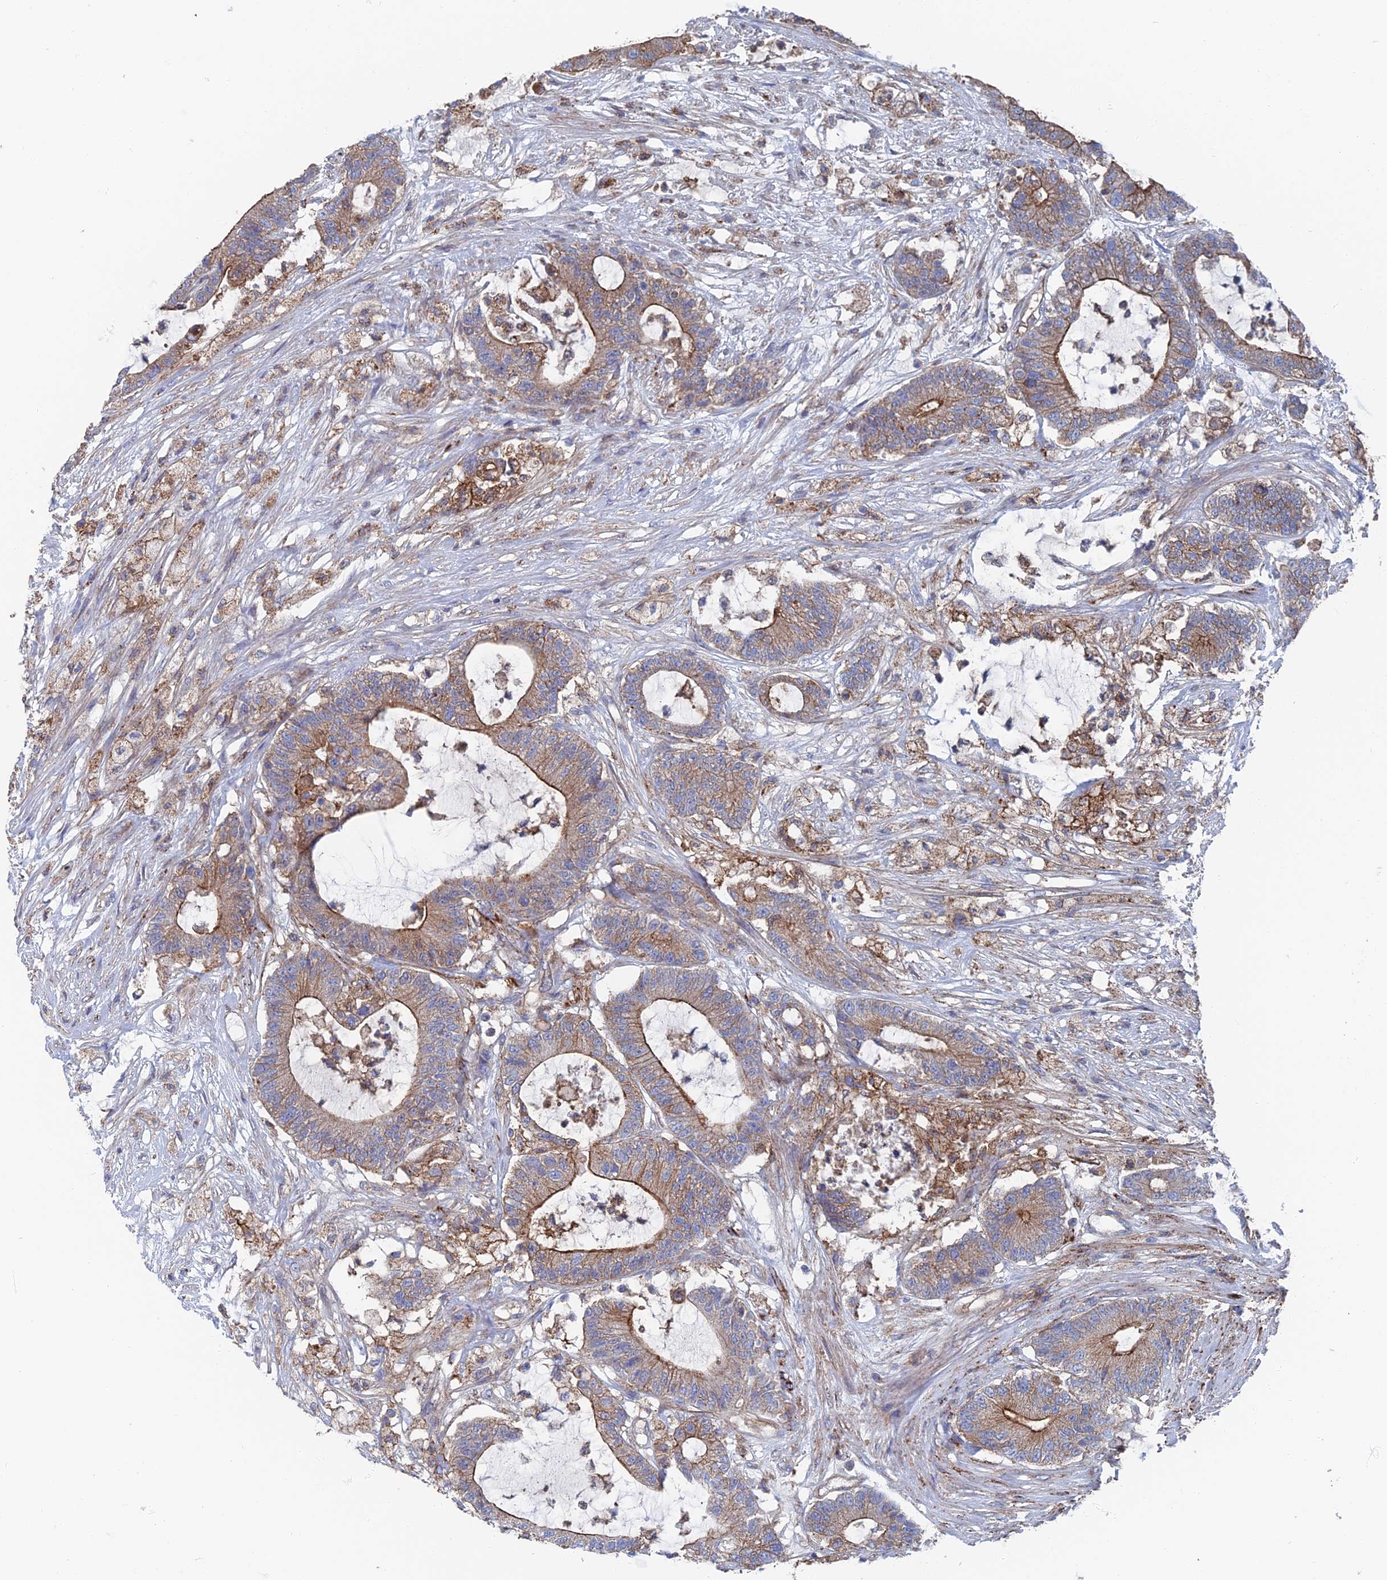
{"staining": {"intensity": "moderate", "quantity": "25%-75%", "location": "cytoplasmic/membranous"}, "tissue": "colorectal cancer", "cell_type": "Tumor cells", "image_type": "cancer", "snomed": [{"axis": "morphology", "description": "Adenocarcinoma, NOS"}, {"axis": "topography", "description": "Colon"}], "caption": "Immunohistochemical staining of human adenocarcinoma (colorectal) displays medium levels of moderate cytoplasmic/membranous protein staining in approximately 25%-75% of tumor cells.", "gene": "SNX11", "patient": {"sex": "female", "age": 84}}